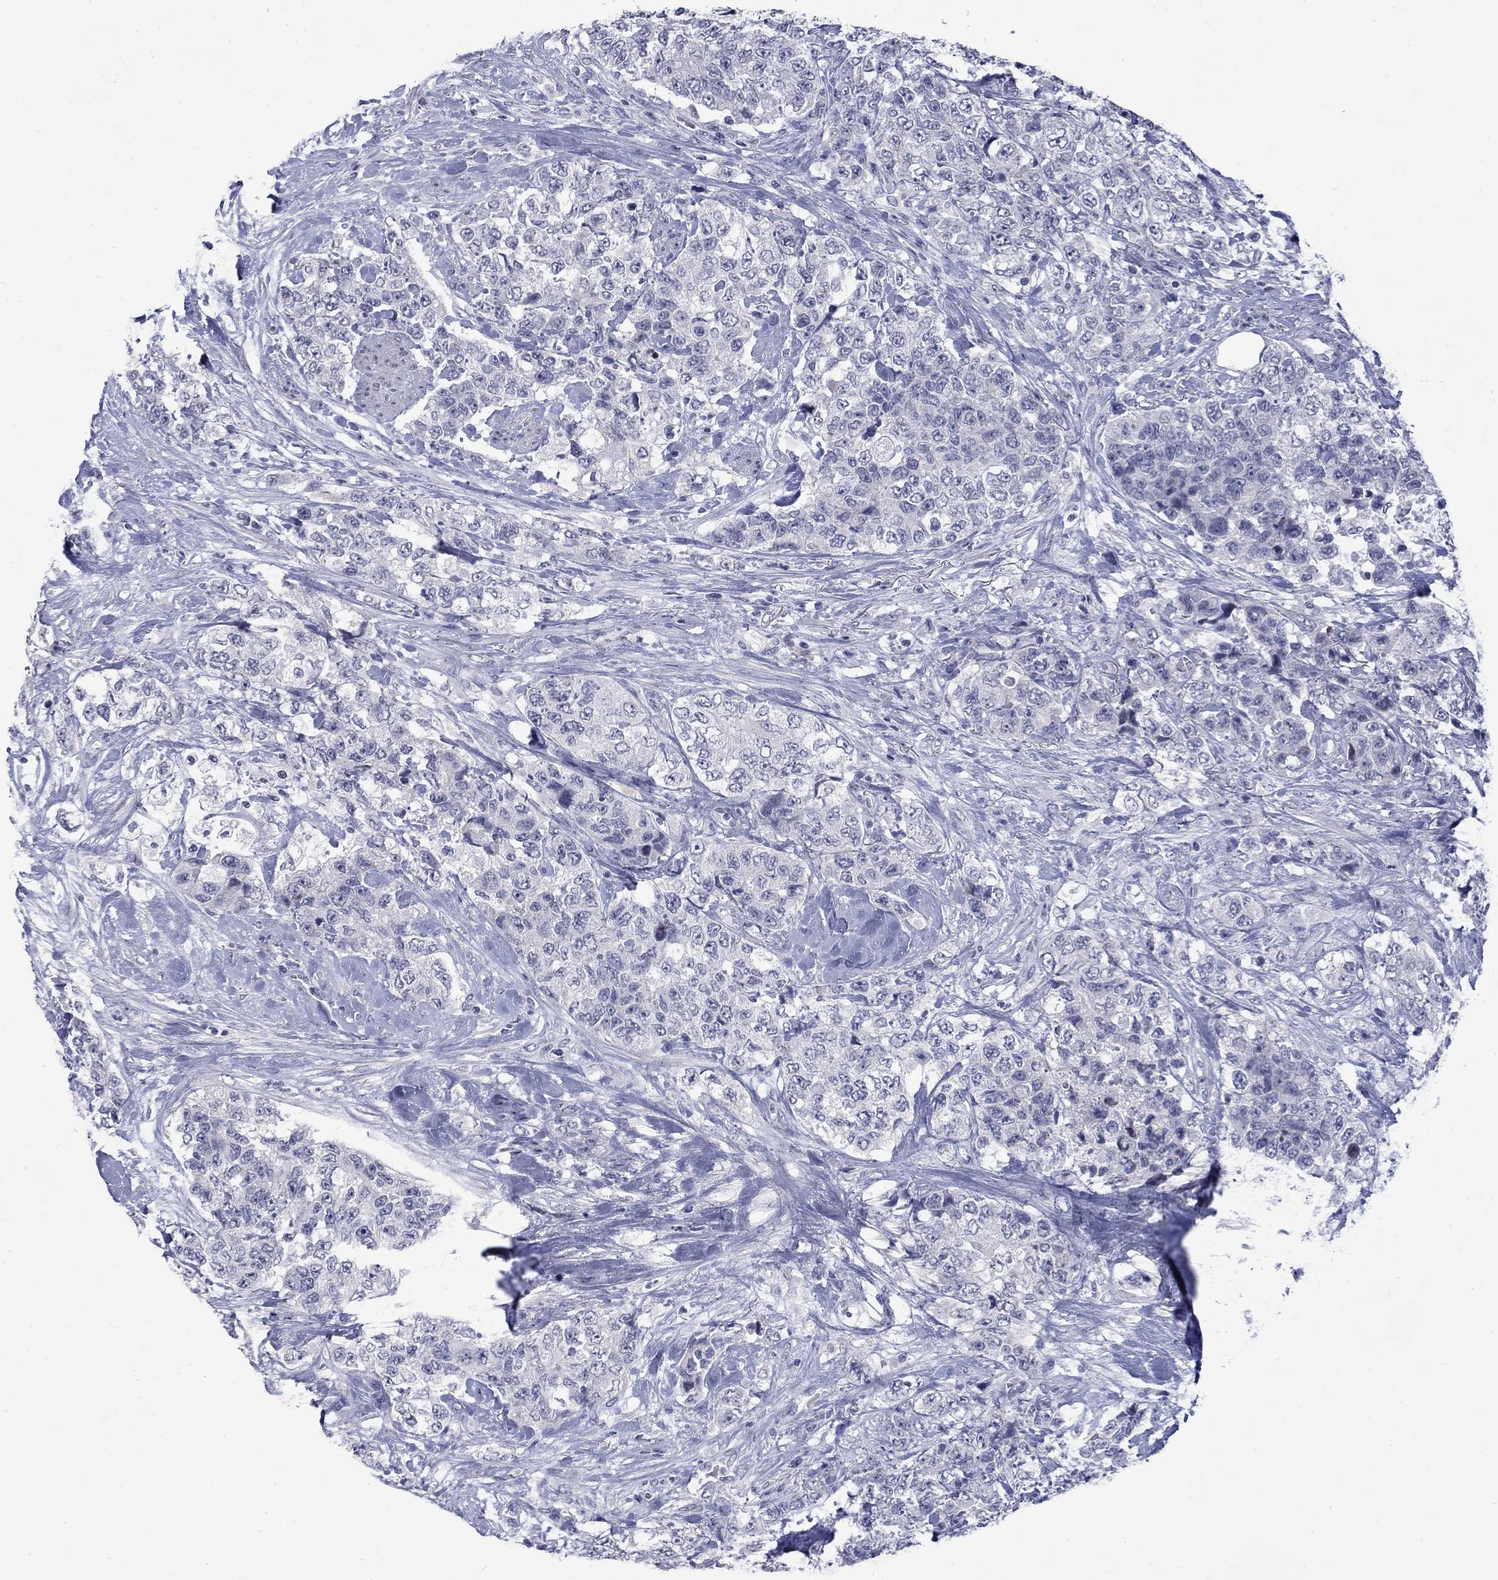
{"staining": {"intensity": "negative", "quantity": "none", "location": "none"}, "tissue": "urothelial cancer", "cell_type": "Tumor cells", "image_type": "cancer", "snomed": [{"axis": "morphology", "description": "Urothelial carcinoma, High grade"}, {"axis": "topography", "description": "Urinary bladder"}], "caption": "There is no significant expression in tumor cells of urothelial cancer. Nuclei are stained in blue.", "gene": "CTNND2", "patient": {"sex": "female", "age": 78}}